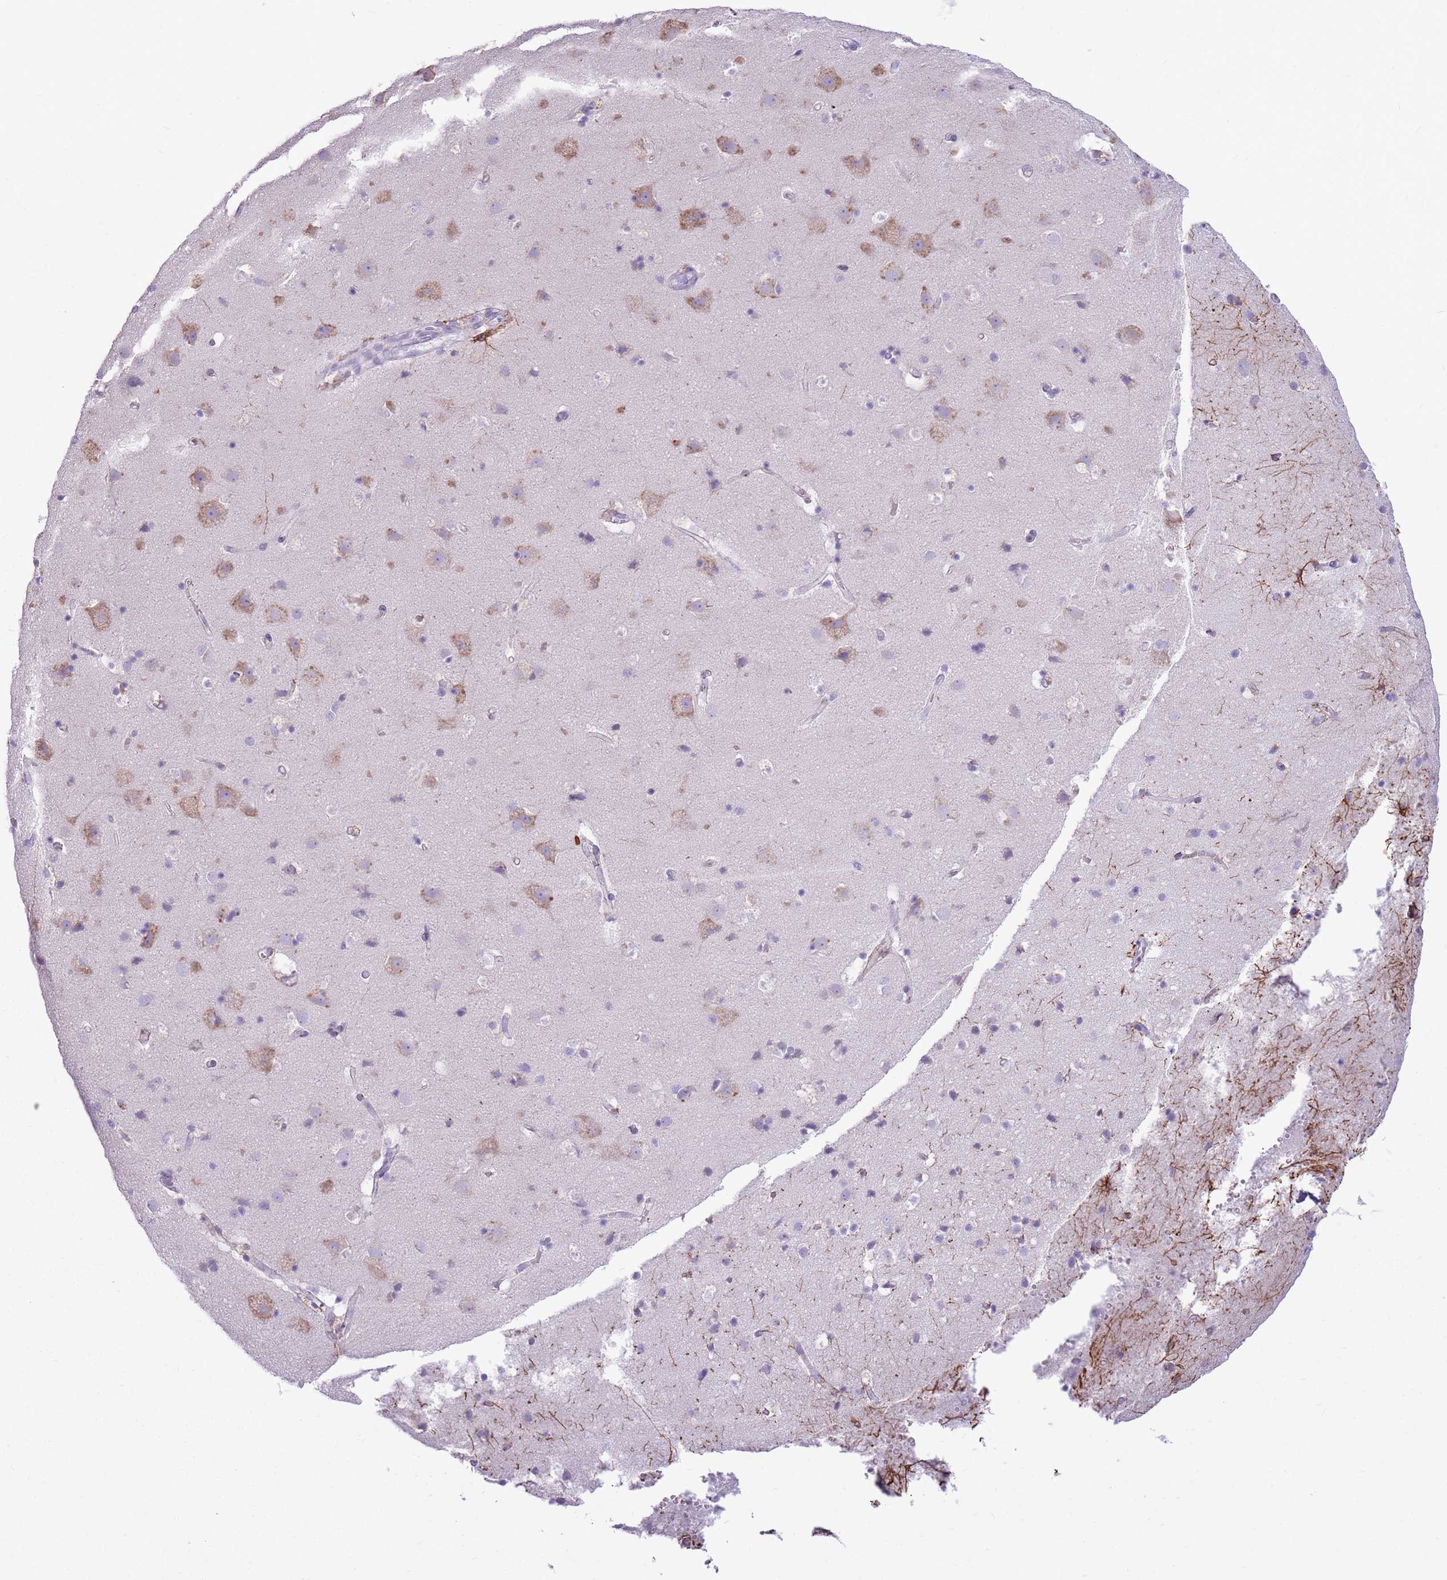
{"staining": {"intensity": "weak", "quantity": "<25%", "location": "cytoplasmic/membranous"}, "tissue": "cerebral cortex", "cell_type": "Endothelial cells", "image_type": "normal", "snomed": [{"axis": "morphology", "description": "Normal tissue, NOS"}, {"axis": "topography", "description": "Cerebral cortex"}], "caption": "A high-resolution photomicrograph shows immunohistochemistry (IHC) staining of benign cerebral cortex, which demonstrates no significant staining in endothelial cells.", "gene": "KCTD19", "patient": {"sex": "male", "age": 54}}